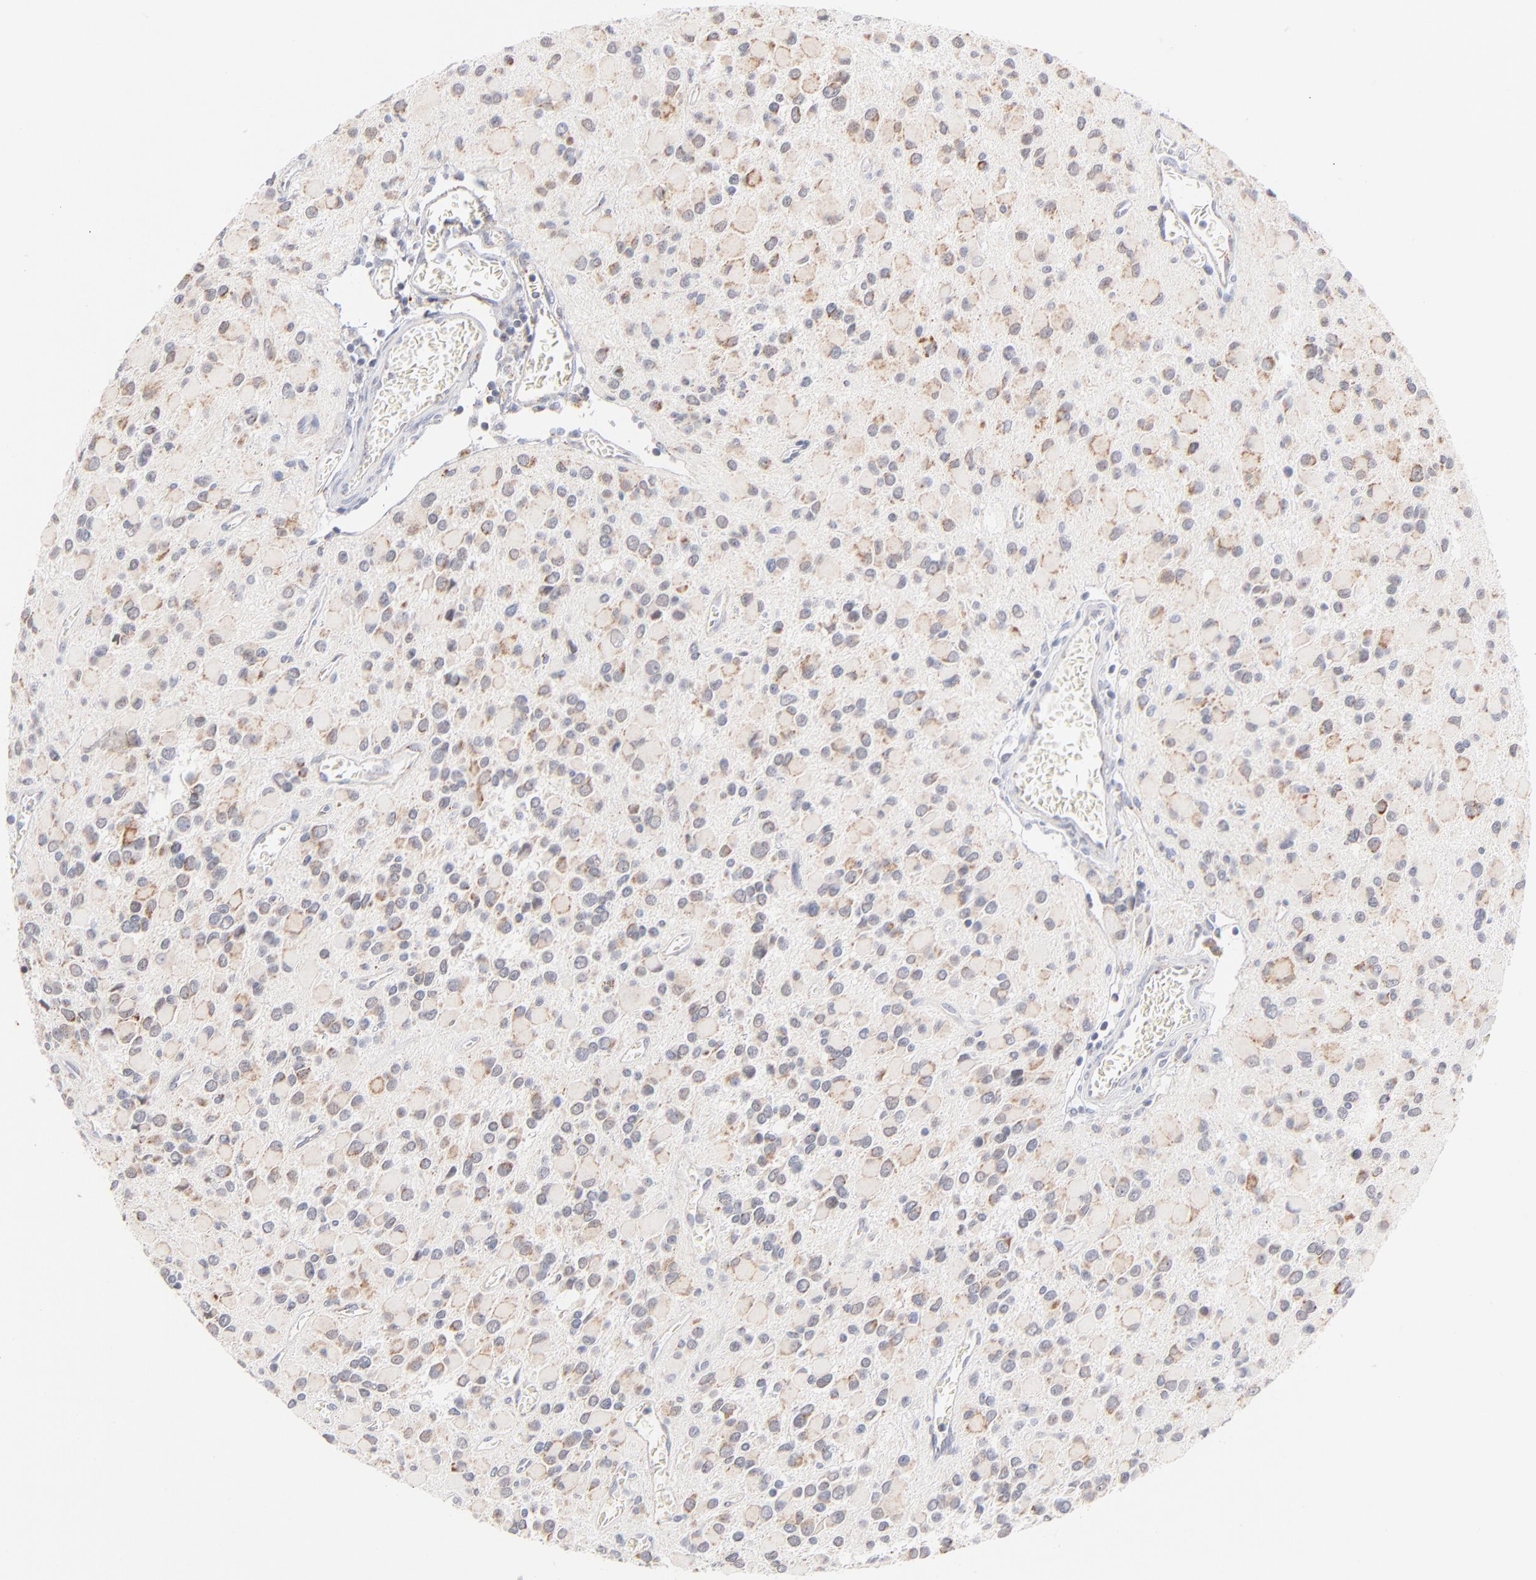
{"staining": {"intensity": "moderate", "quantity": "25%-75%", "location": "cytoplasmic/membranous"}, "tissue": "glioma", "cell_type": "Tumor cells", "image_type": "cancer", "snomed": [{"axis": "morphology", "description": "Glioma, malignant, Low grade"}, {"axis": "topography", "description": "Brain"}], "caption": "Immunohistochemical staining of glioma demonstrates medium levels of moderate cytoplasmic/membranous protein expression in approximately 25%-75% of tumor cells.", "gene": "MRPL58", "patient": {"sex": "male", "age": 42}}